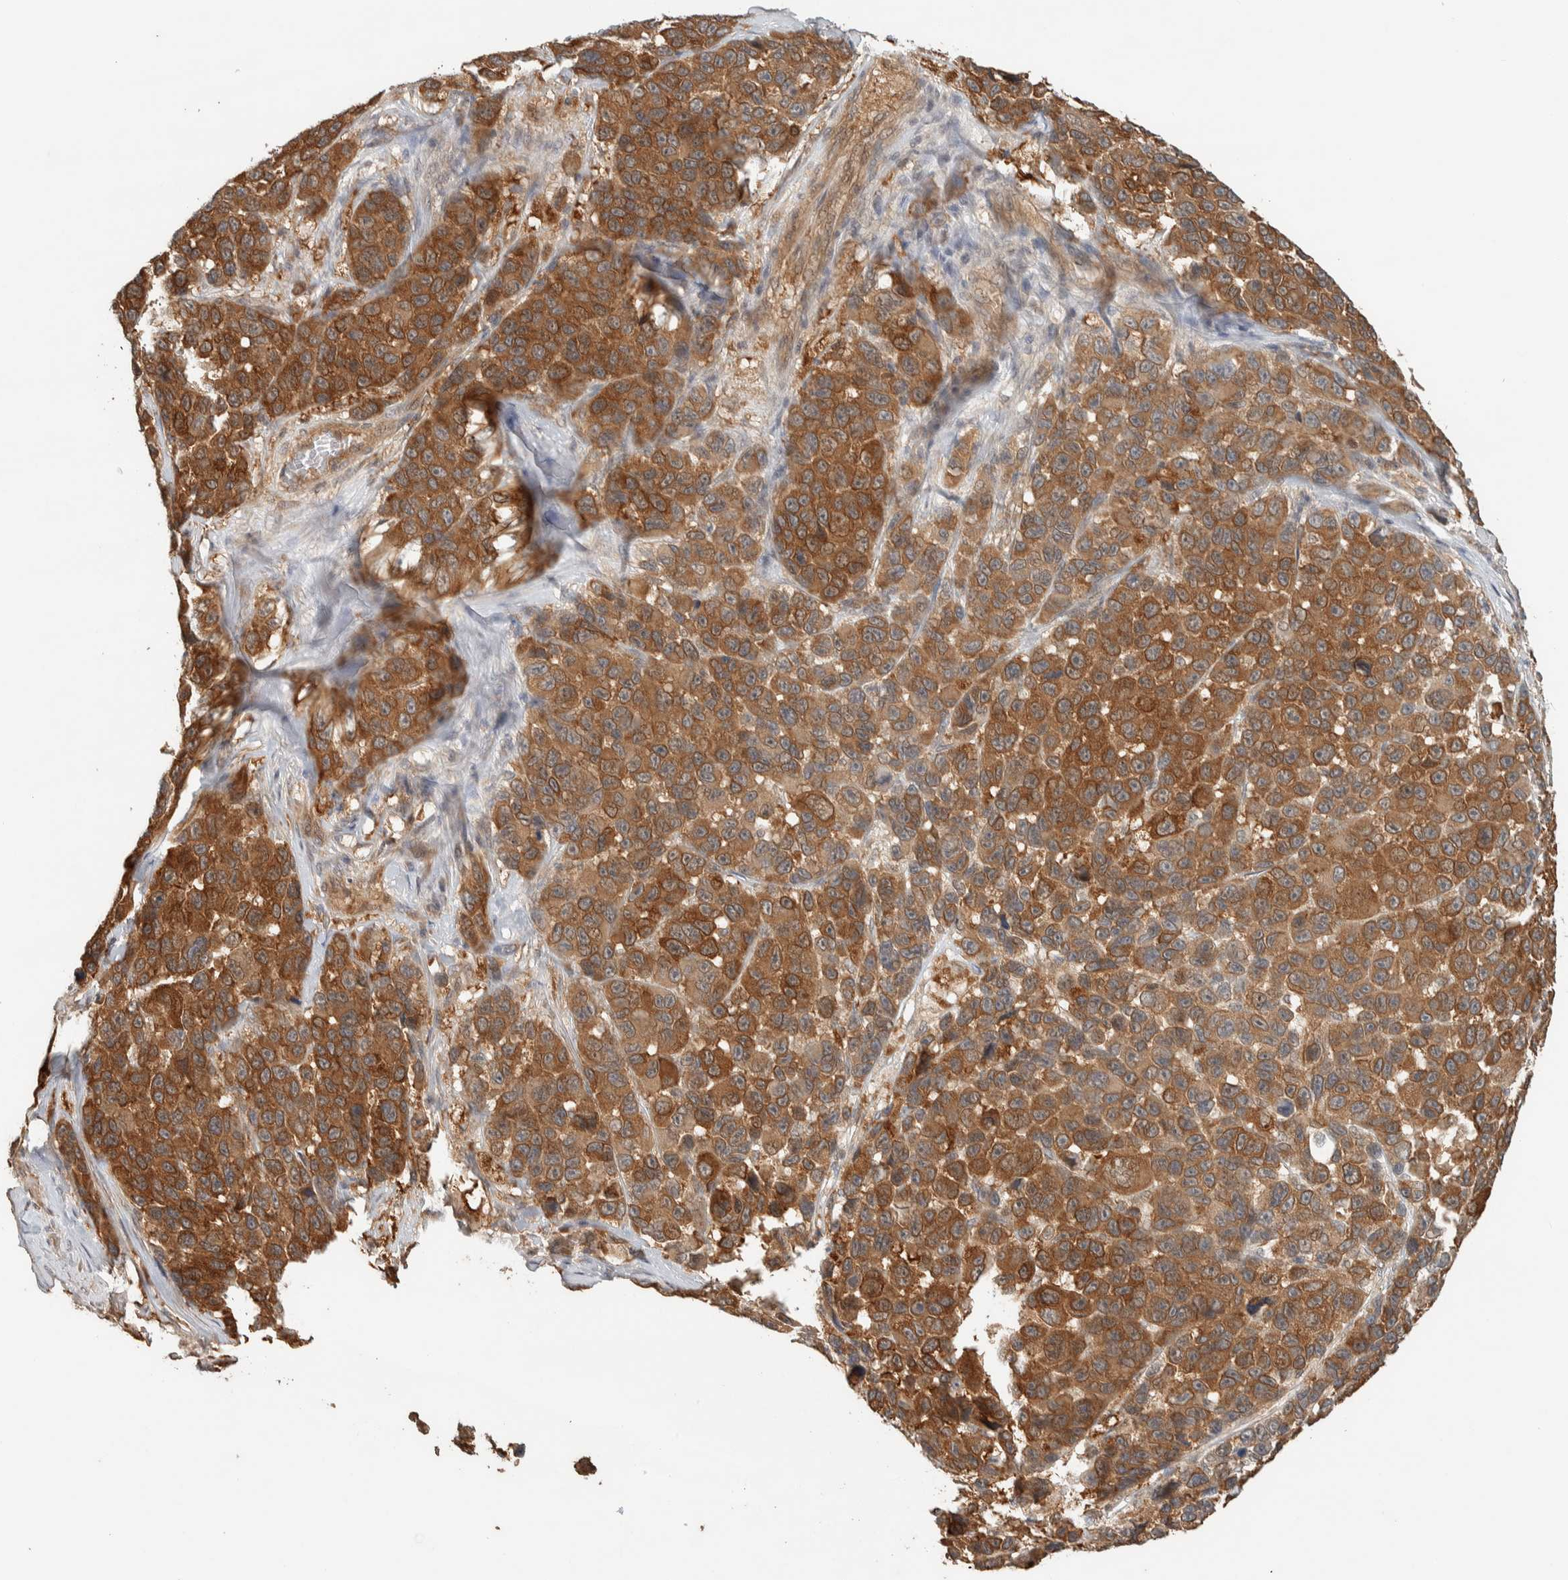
{"staining": {"intensity": "moderate", "quantity": ">75%", "location": "cytoplasmic/membranous"}, "tissue": "melanoma", "cell_type": "Tumor cells", "image_type": "cancer", "snomed": [{"axis": "morphology", "description": "Malignant melanoma, NOS"}, {"axis": "topography", "description": "Skin"}], "caption": "This micrograph displays IHC staining of human malignant melanoma, with medium moderate cytoplasmic/membranous staining in about >75% of tumor cells.", "gene": "ADSS2", "patient": {"sex": "male", "age": 53}}